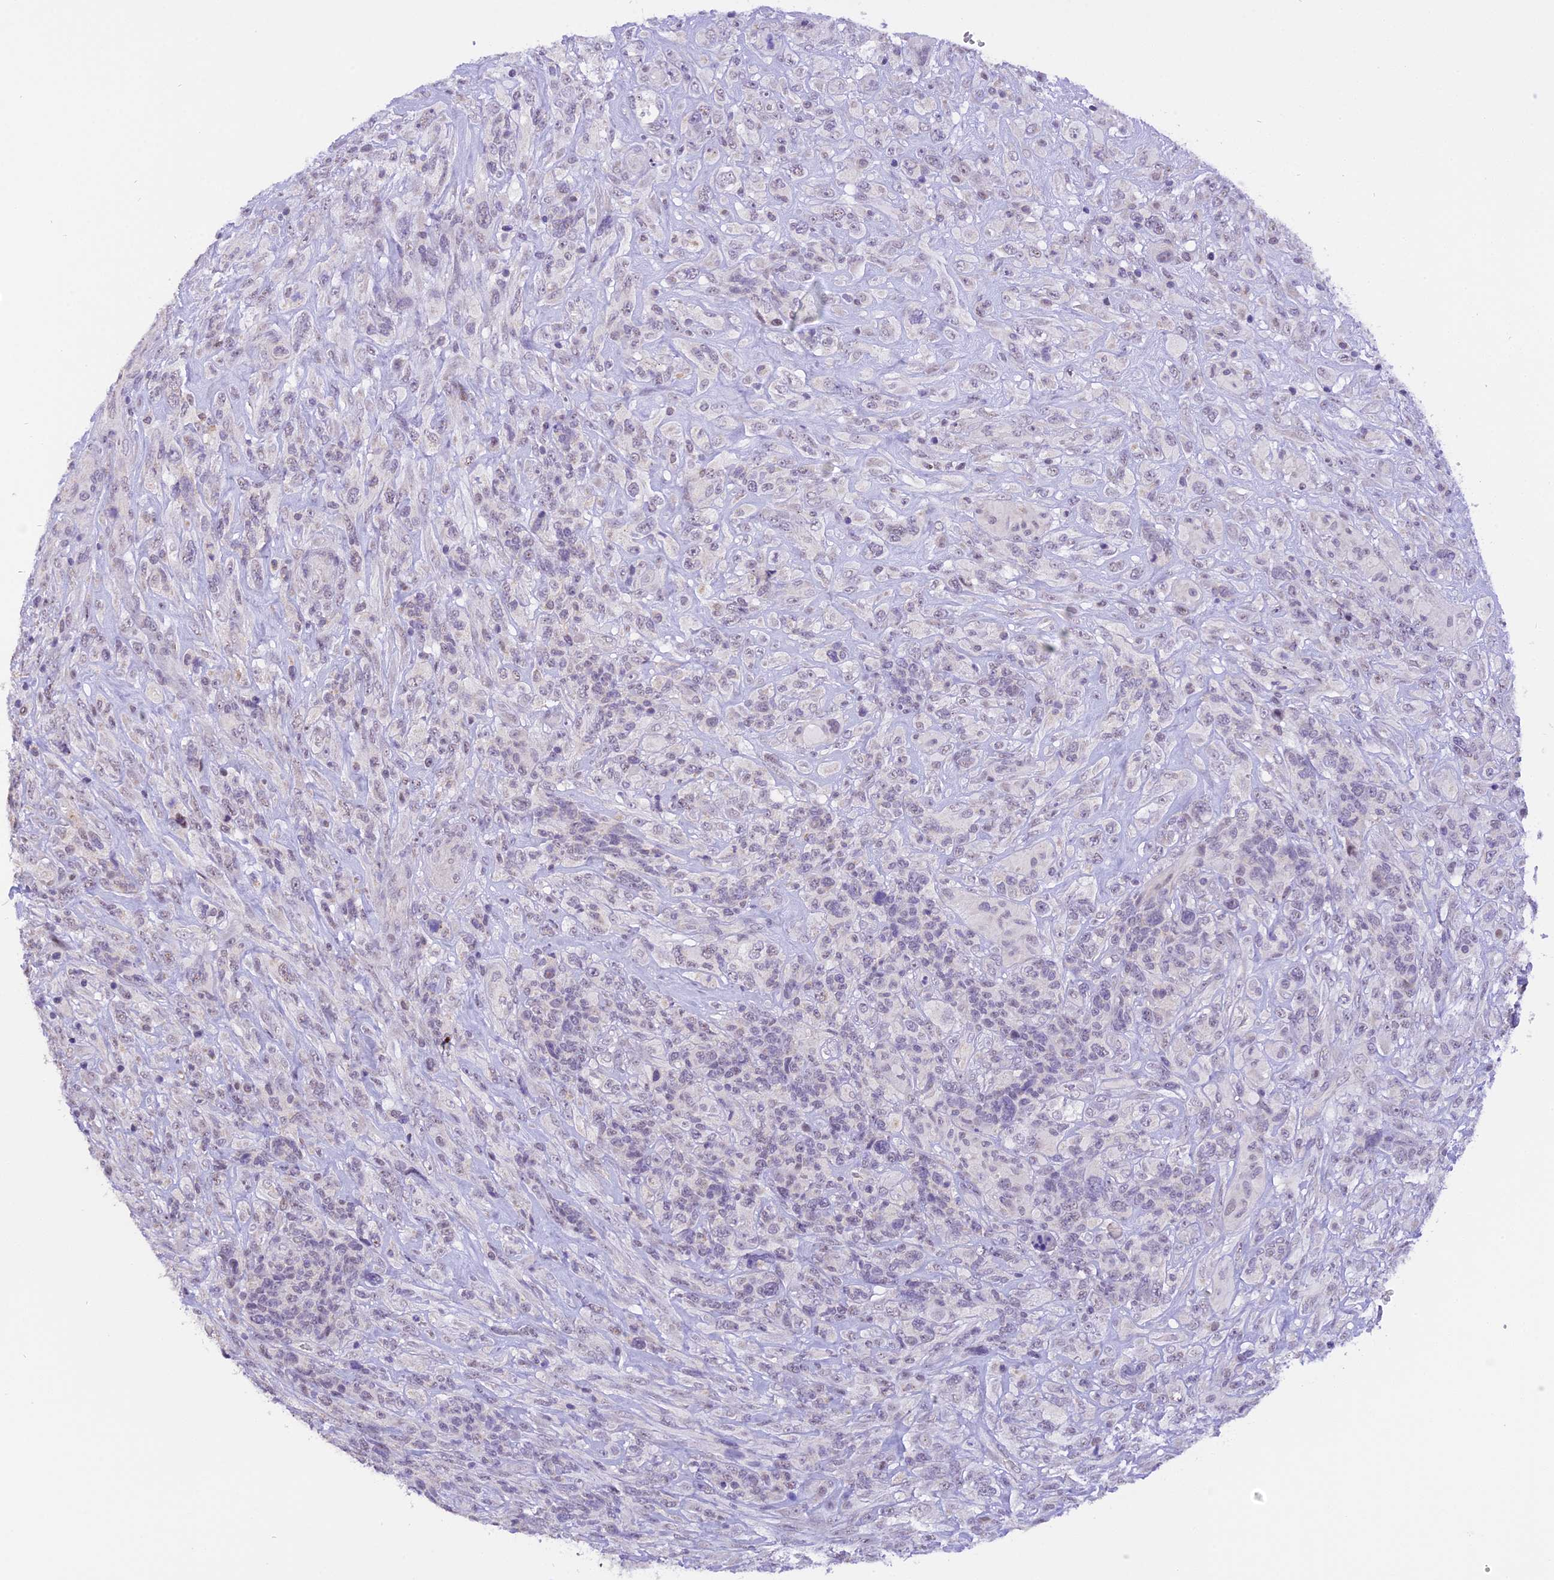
{"staining": {"intensity": "negative", "quantity": "none", "location": "none"}, "tissue": "glioma", "cell_type": "Tumor cells", "image_type": "cancer", "snomed": [{"axis": "morphology", "description": "Glioma, malignant, High grade"}, {"axis": "topography", "description": "Brain"}], "caption": "DAB (3,3'-diaminobenzidine) immunohistochemical staining of human glioma displays no significant expression in tumor cells.", "gene": "AHSP", "patient": {"sex": "male", "age": 61}}